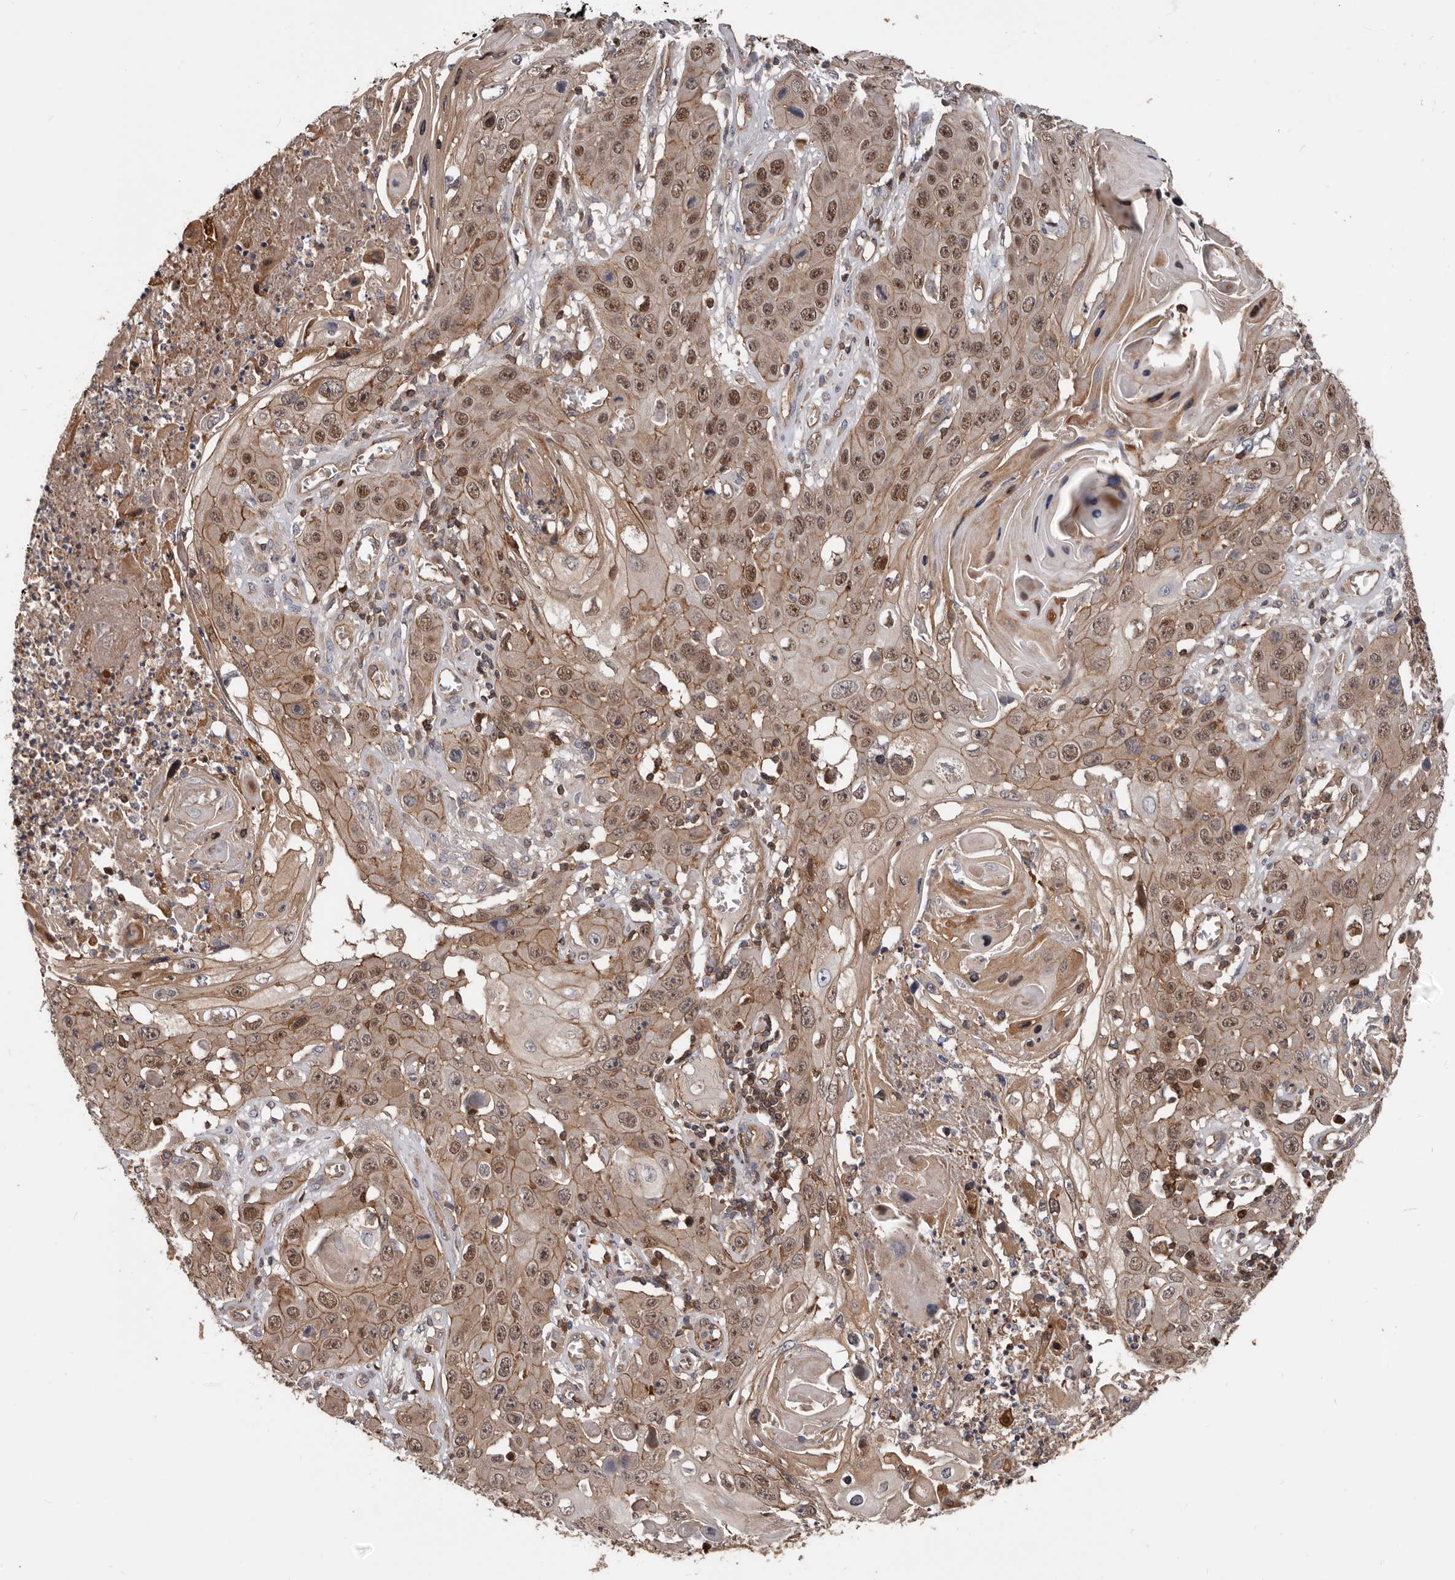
{"staining": {"intensity": "moderate", "quantity": ">75%", "location": "cytoplasmic/membranous,nuclear"}, "tissue": "skin cancer", "cell_type": "Tumor cells", "image_type": "cancer", "snomed": [{"axis": "morphology", "description": "Squamous cell carcinoma, NOS"}, {"axis": "topography", "description": "Skin"}], "caption": "Immunohistochemical staining of human squamous cell carcinoma (skin) demonstrates medium levels of moderate cytoplasmic/membranous and nuclear expression in approximately >75% of tumor cells.", "gene": "PNRC2", "patient": {"sex": "male", "age": 55}}